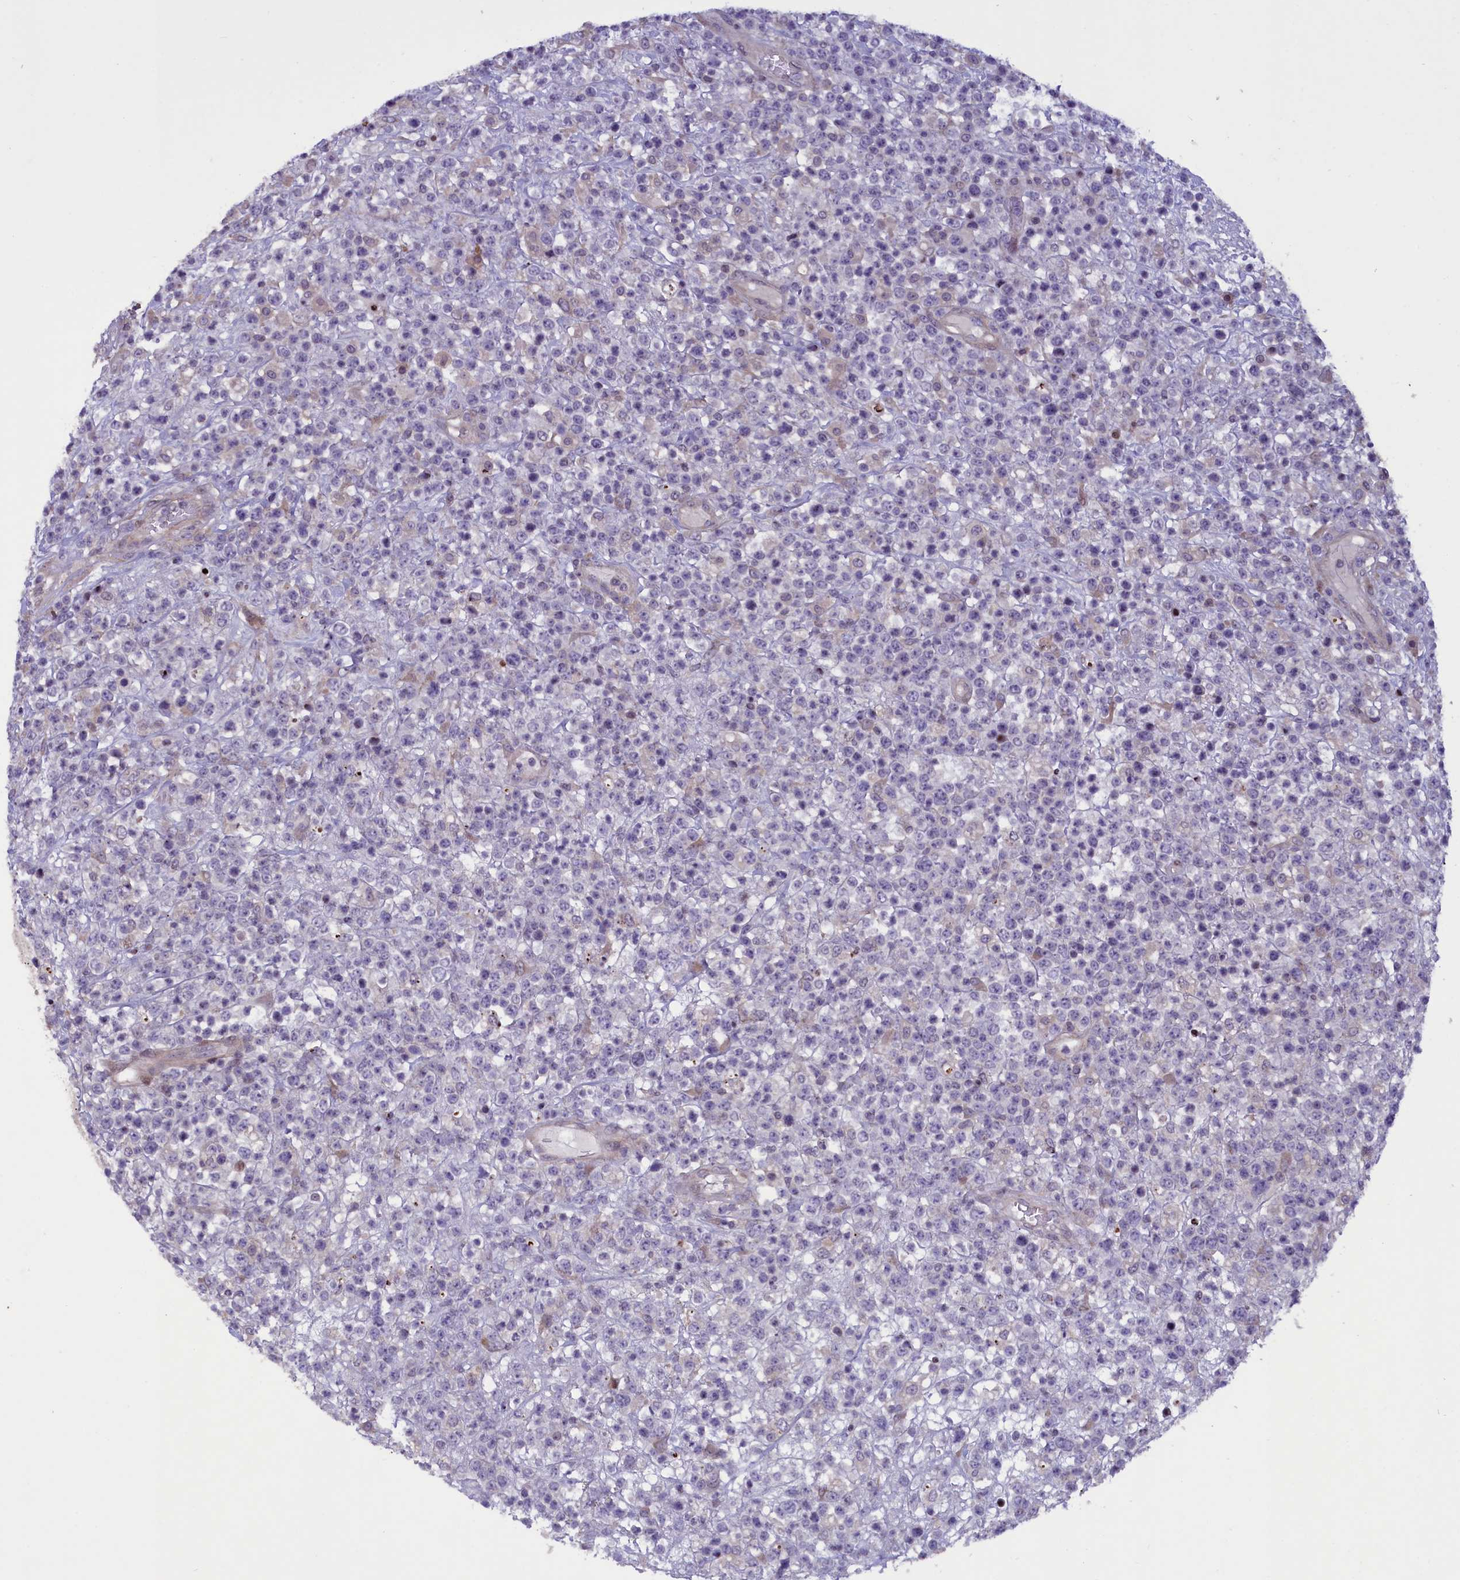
{"staining": {"intensity": "negative", "quantity": "none", "location": "none"}, "tissue": "lymphoma", "cell_type": "Tumor cells", "image_type": "cancer", "snomed": [{"axis": "morphology", "description": "Malignant lymphoma, non-Hodgkin's type, High grade"}, {"axis": "topography", "description": "Colon"}], "caption": "This is an IHC photomicrograph of human lymphoma. There is no positivity in tumor cells.", "gene": "MAN2C1", "patient": {"sex": "female", "age": 53}}